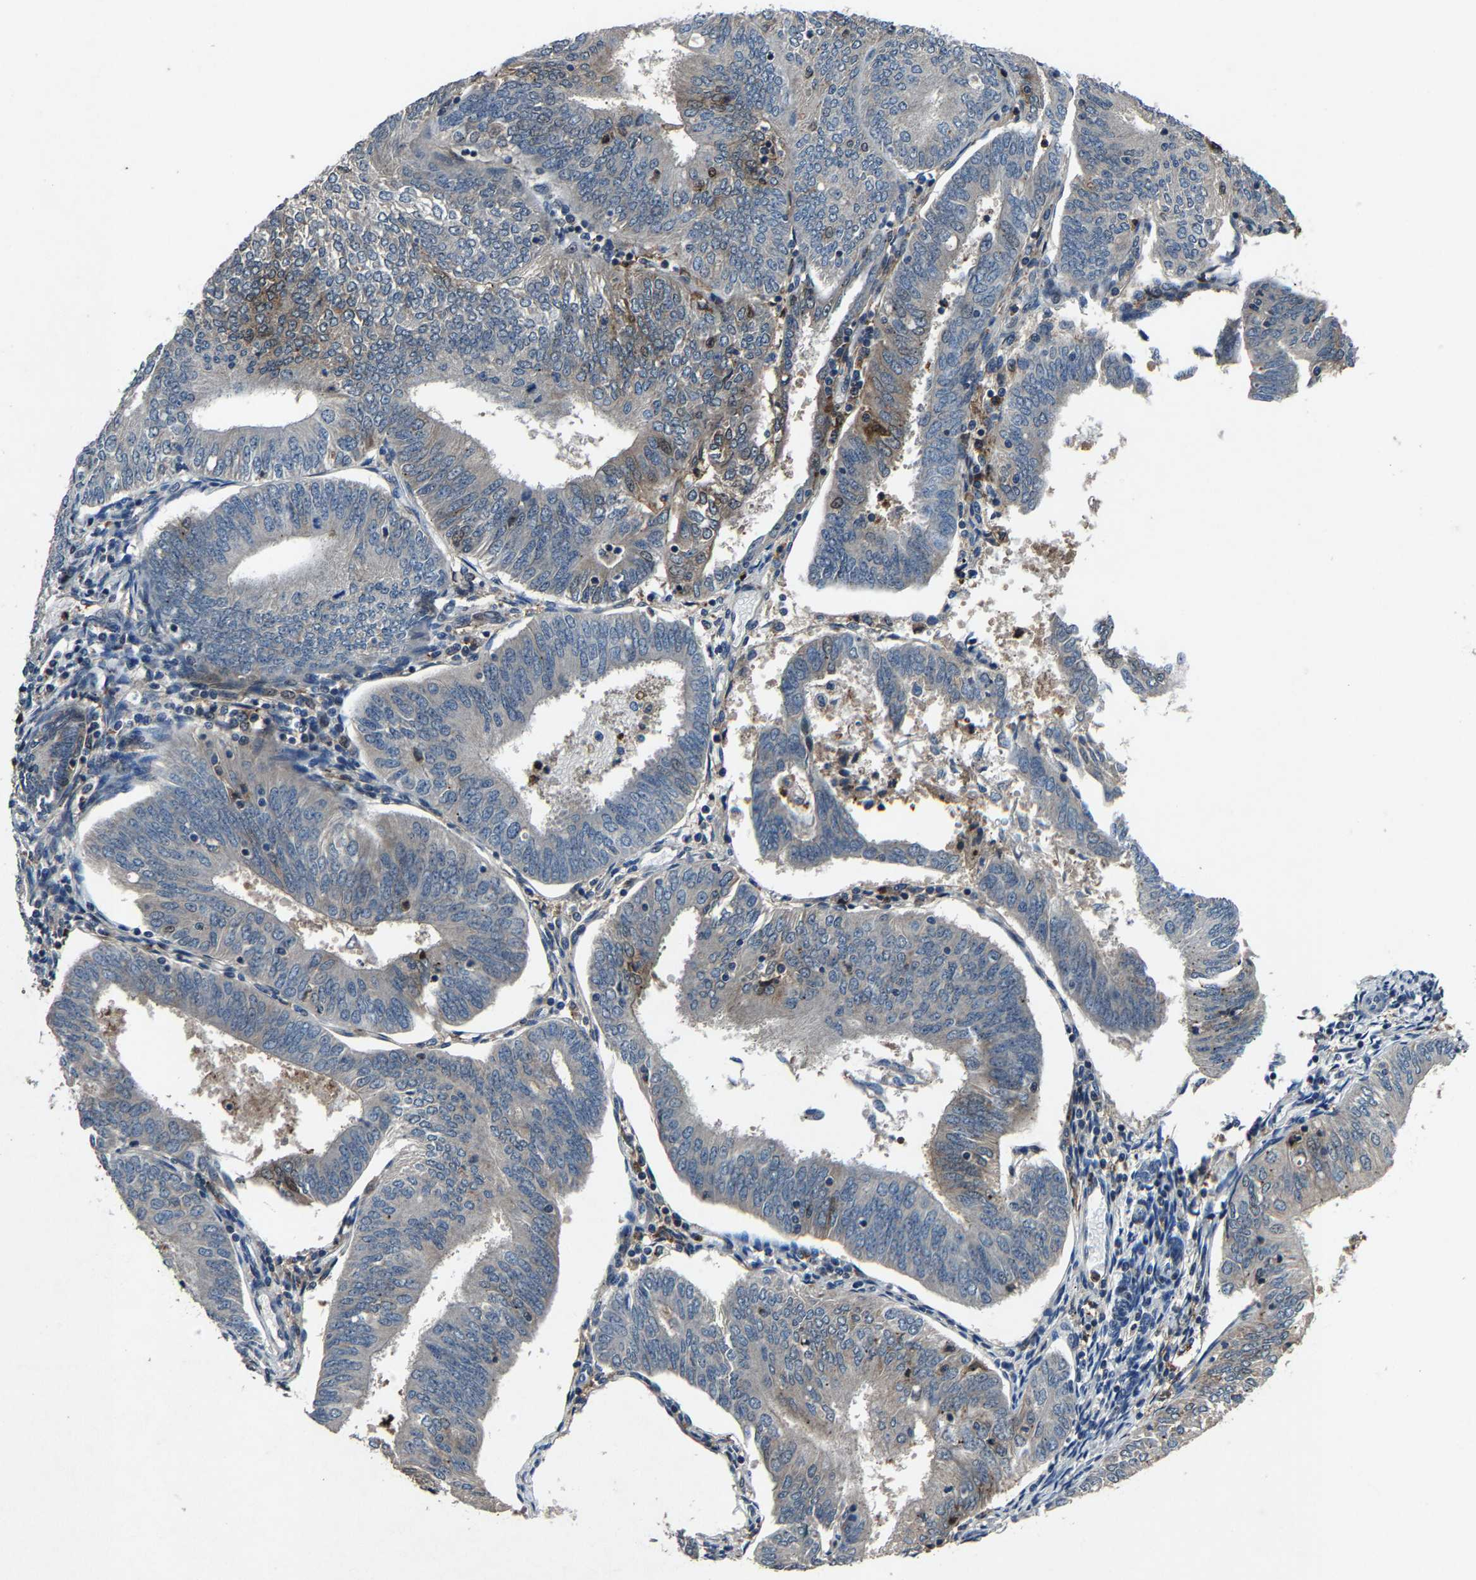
{"staining": {"intensity": "moderate", "quantity": "<25%", "location": "cytoplasmic/membranous"}, "tissue": "endometrial cancer", "cell_type": "Tumor cells", "image_type": "cancer", "snomed": [{"axis": "morphology", "description": "Adenocarcinoma, NOS"}, {"axis": "topography", "description": "Endometrium"}], "caption": "Moderate cytoplasmic/membranous protein staining is seen in approximately <25% of tumor cells in endometrial cancer. The staining was performed using DAB, with brown indicating positive protein expression. Nuclei are stained blue with hematoxylin.", "gene": "PCNX2", "patient": {"sex": "female", "age": 58}}